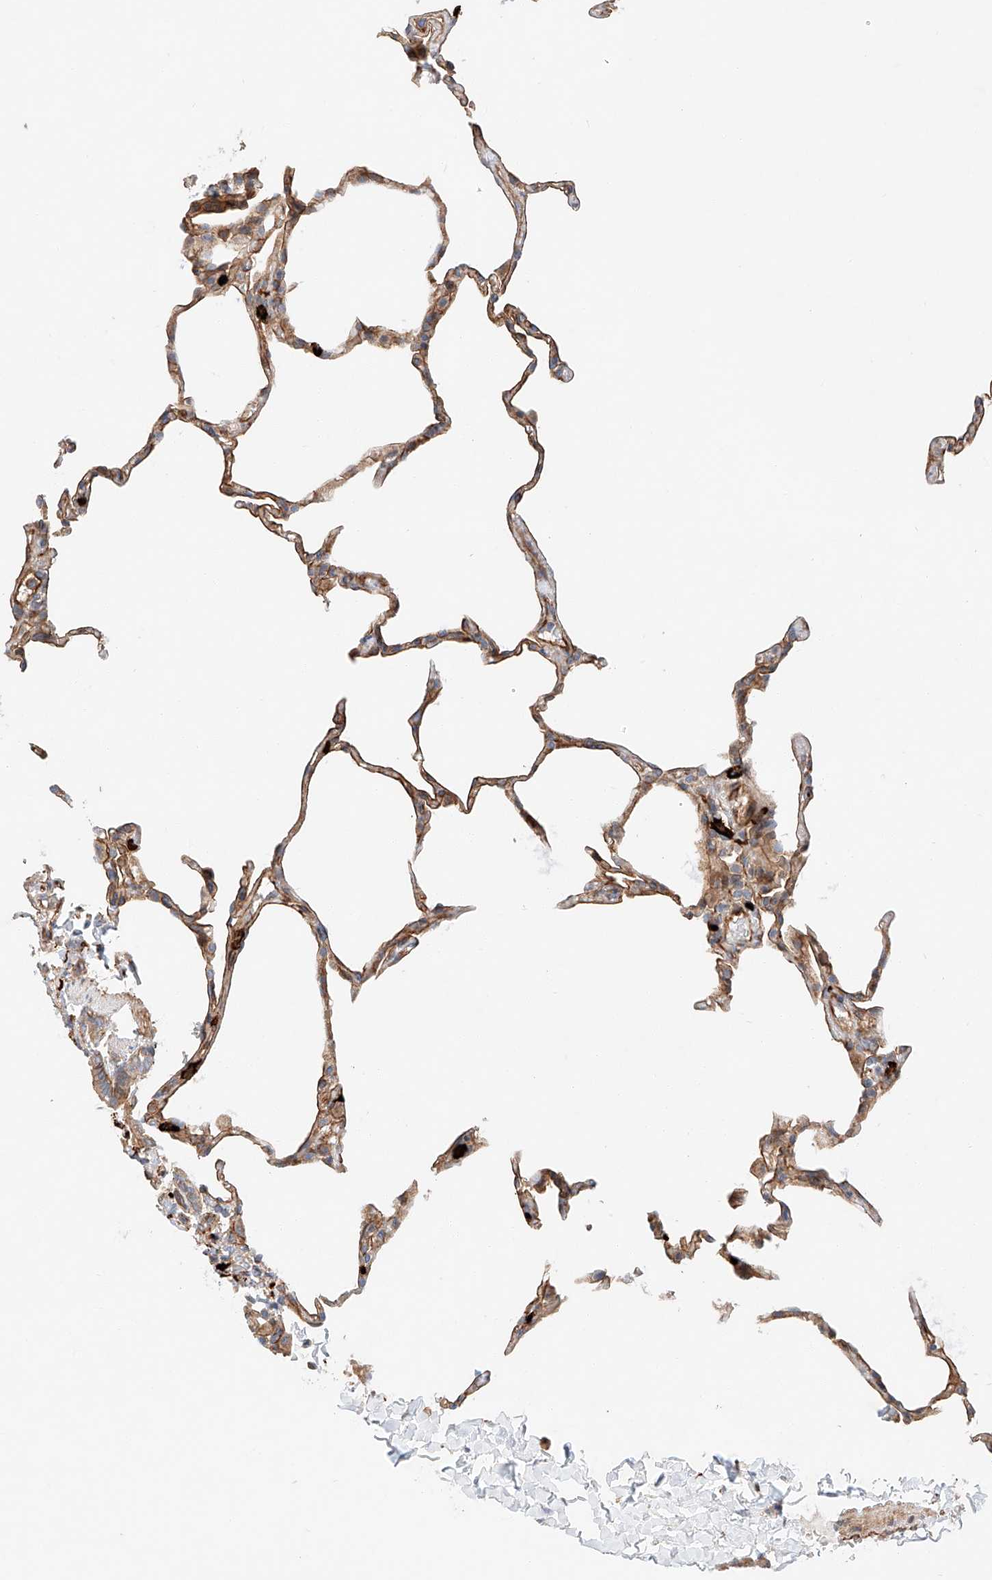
{"staining": {"intensity": "moderate", "quantity": "<25%", "location": "cytoplasmic/membranous"}, "tissue": "lung", "cell_type": "Alveolar cells", "image_type": "normal", "snomed": [{"axis": "morphology", "description": "Normal tissue, NOS"}, {"axis": "topography", "description": "Lung"}], "caption": "Immunohistochemical staining of benign human lung reveals <25% levels of moderate cytoplasmic/membranous protein expression in approximately <25% of alveolar cells. (brown staining indicates protein expression, while blue staining denotes nuclei).", "gene": "MINDY4", "patient": {"sex": "male", "age": 20}}